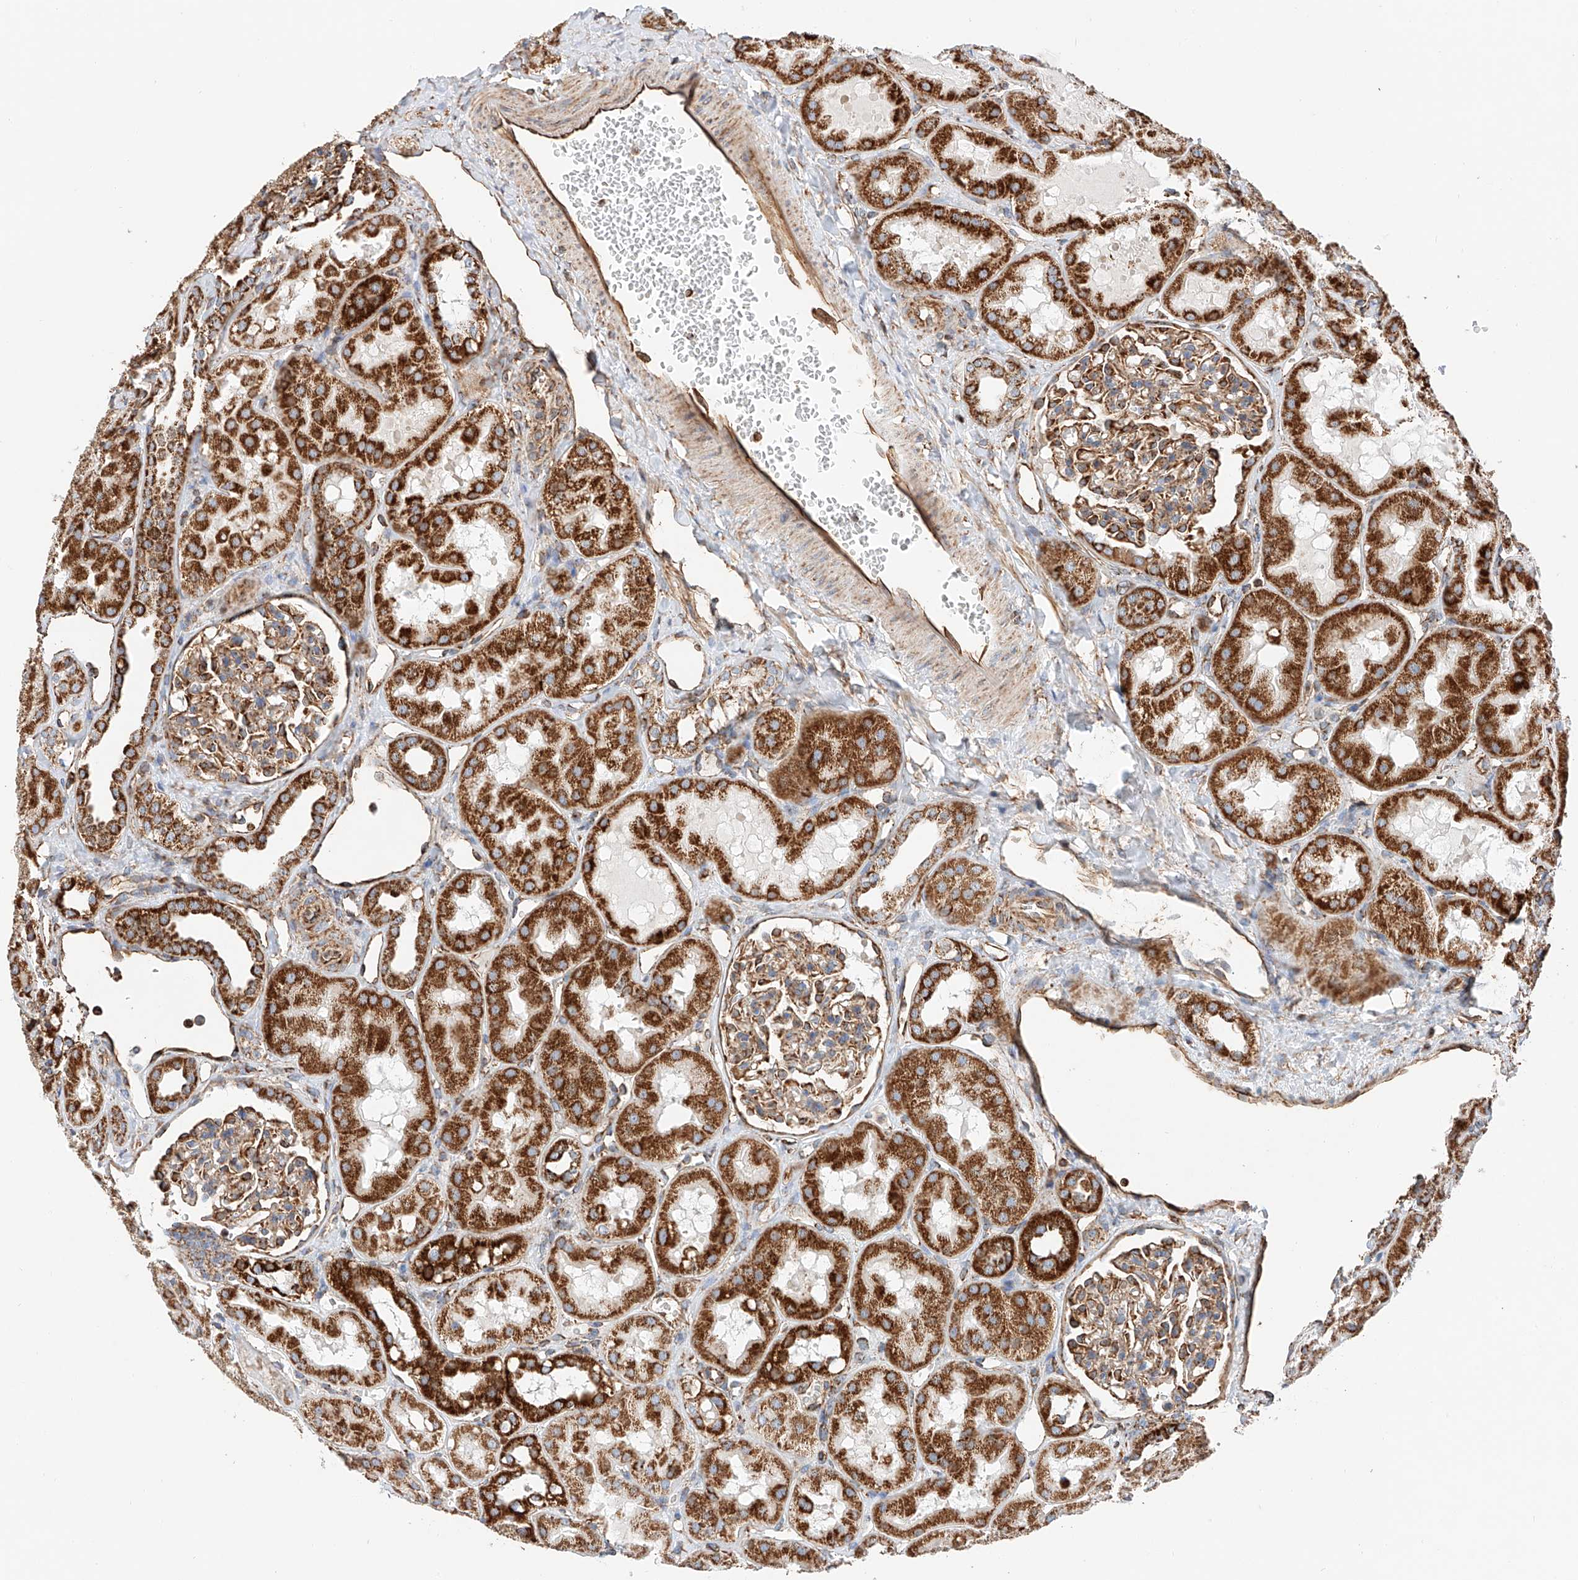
{"staining": {"intensity": "moderate", "quantity": ">75%", "location": "cytoplasmic/membranous"}, "tissue": "kidney", "cell_type": "Cells in glomeruli", "image_type": "normal", "snomed": [{"axis": "morphology", "description": "Normal tissue, NOS"}, {"axis": "topography", "description": "Kidney"}], "caption": "IHC image of benign kidney: human kidney stained using IHC exhibits medium levels of moderate protein expression localized specifically in the cytoplasmic/membranous of cells in glomeruli, appearing as a cytoplasmic/membranous brown color.", "gene": "NDUFV3", "patient": {"sex": "male", "age": 16}}